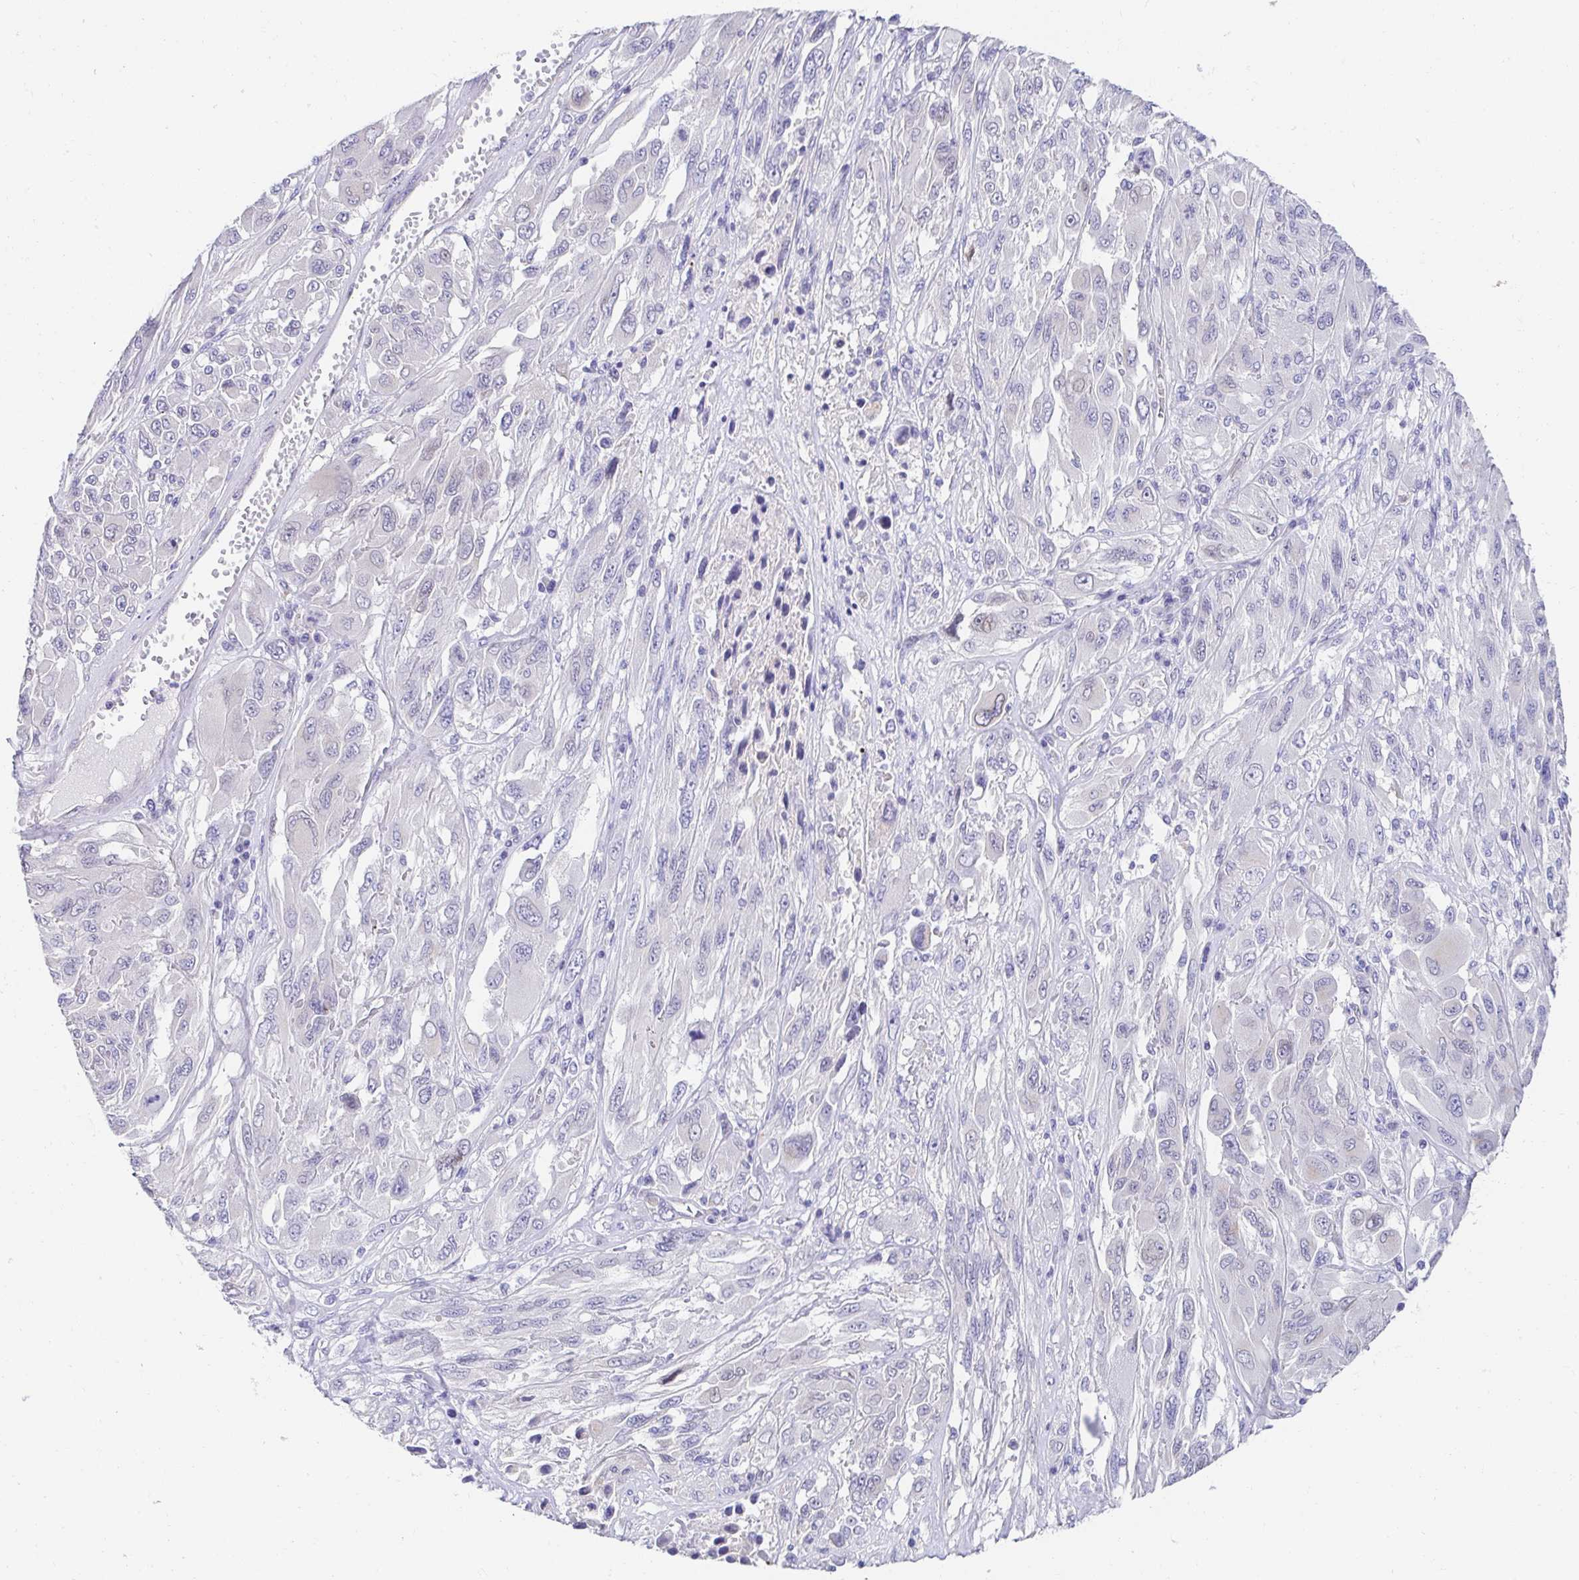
{"staining": {"intensity": "negative", "quantity": "none", "location": "none"}, "tissue": "melanoma", "cell_type": "Tumor cells", "image_type": "cancer", "snomed": [{"axis": "morphology", "description": "Malignant melanoma, NOS"}, {"axis": "topography", "description": "Skin"}], "caption": "This is a micrograph of immunohistochemistry (IHC) staining of melanoma, which shows no staining in tumor cells. Brightfield microscopy of IHC stained with DAB (3,3'-diaminobenzidine) (brown) and hematoxylin (blue), captured at high magnification.", "gene": "AKAP14", "patient": {"sex": "female", "age": 91}}